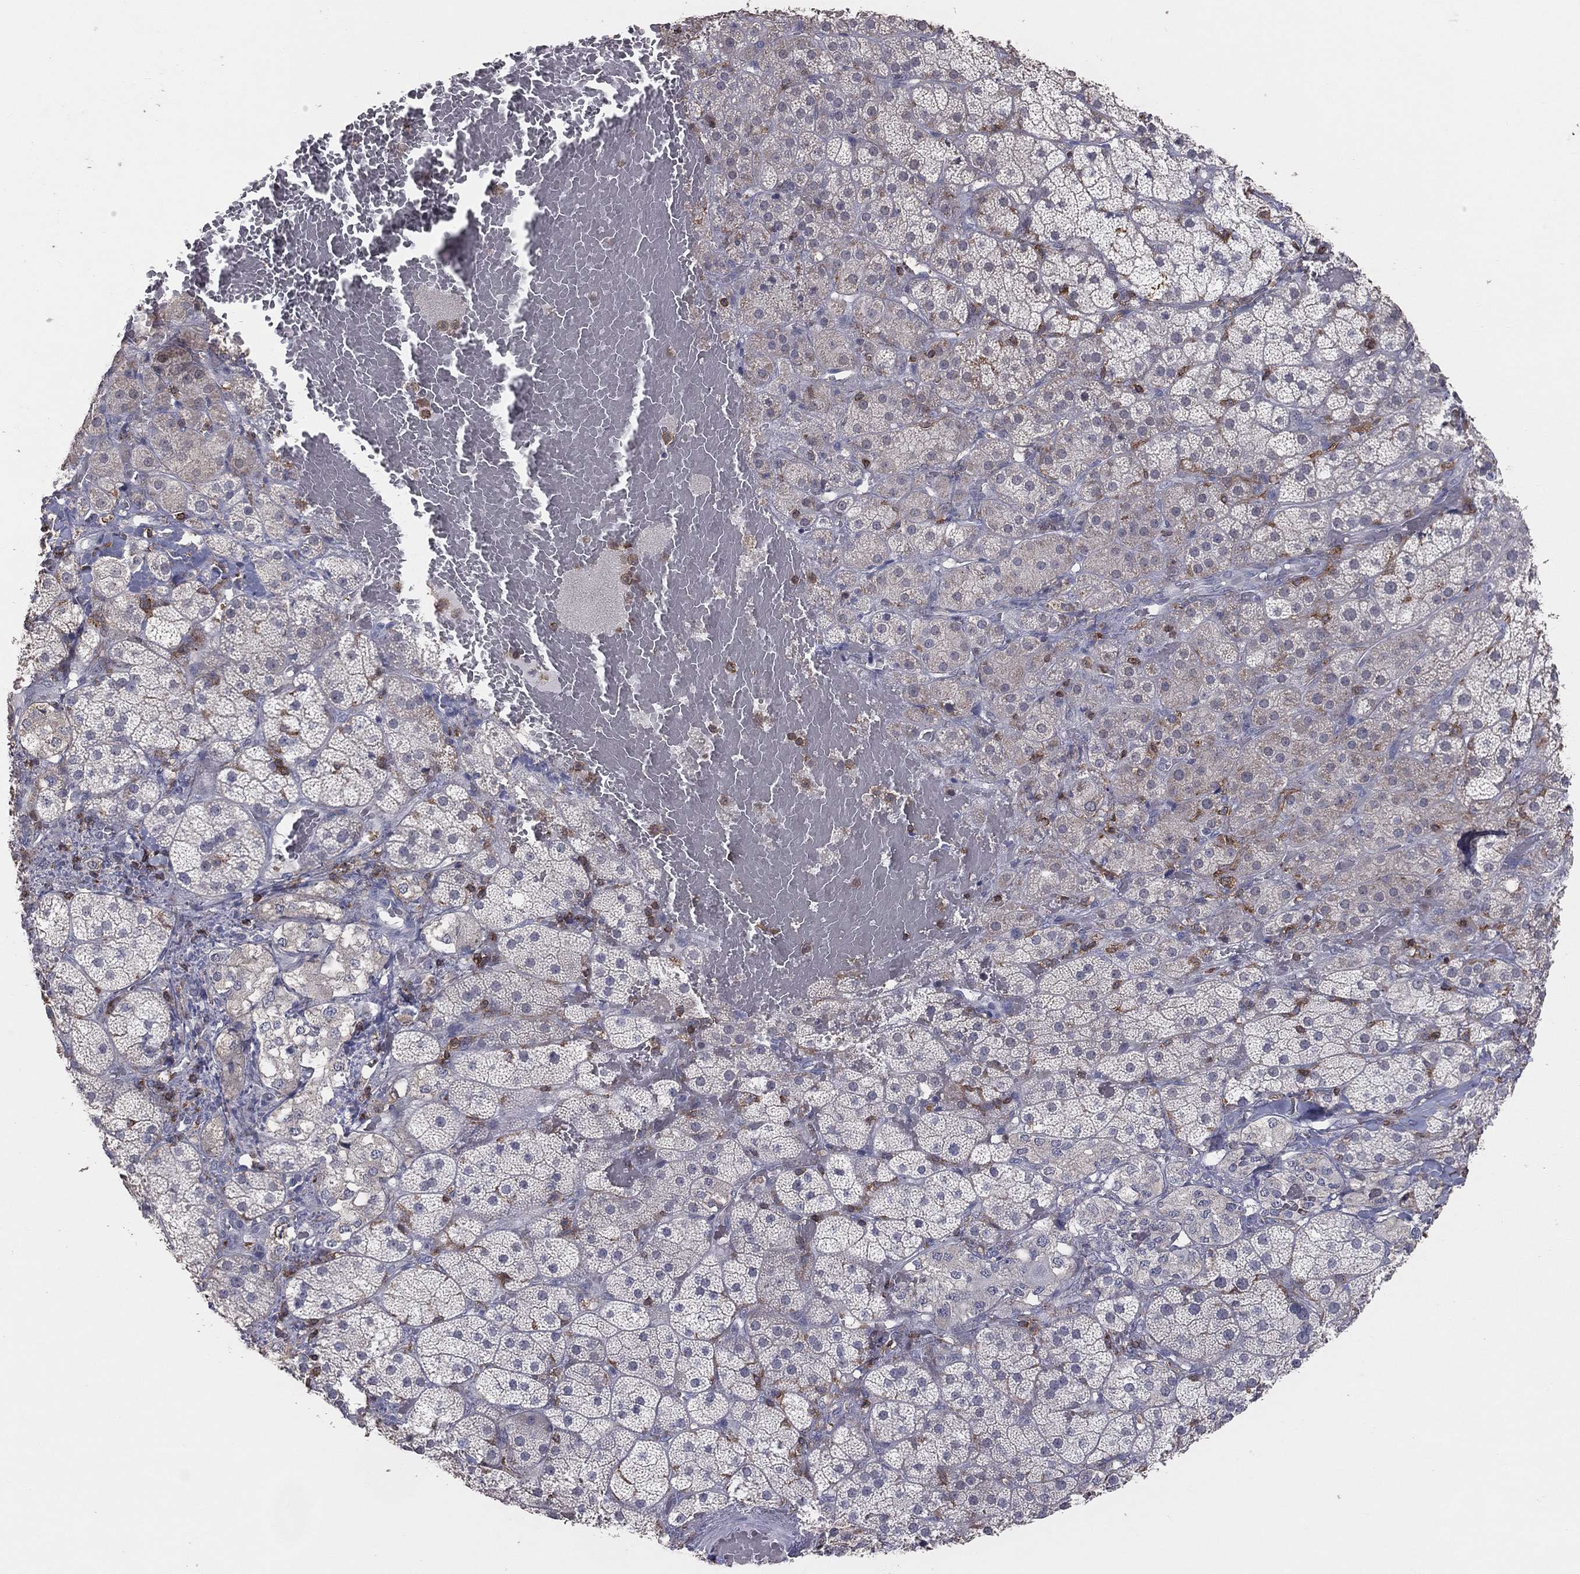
{"staining": {"intensity": "weak", "quantity": "<25%", "location": "cytoplasmic/membranous"}, "tissue": "adrenal gland", "cell_type": "Glandular cells", "image_type": "normal", "snomed": [{"axis": "morphology", "description": "Normal tissue, NOS"}, {"axis": "topography", "description": "Adrenal gland"}], "caption": "The image shows no significant expression in glandular cells of adrenal gland.", "gene": "PSTPIP1", "patient": {"sex": "male", "age": 57}}